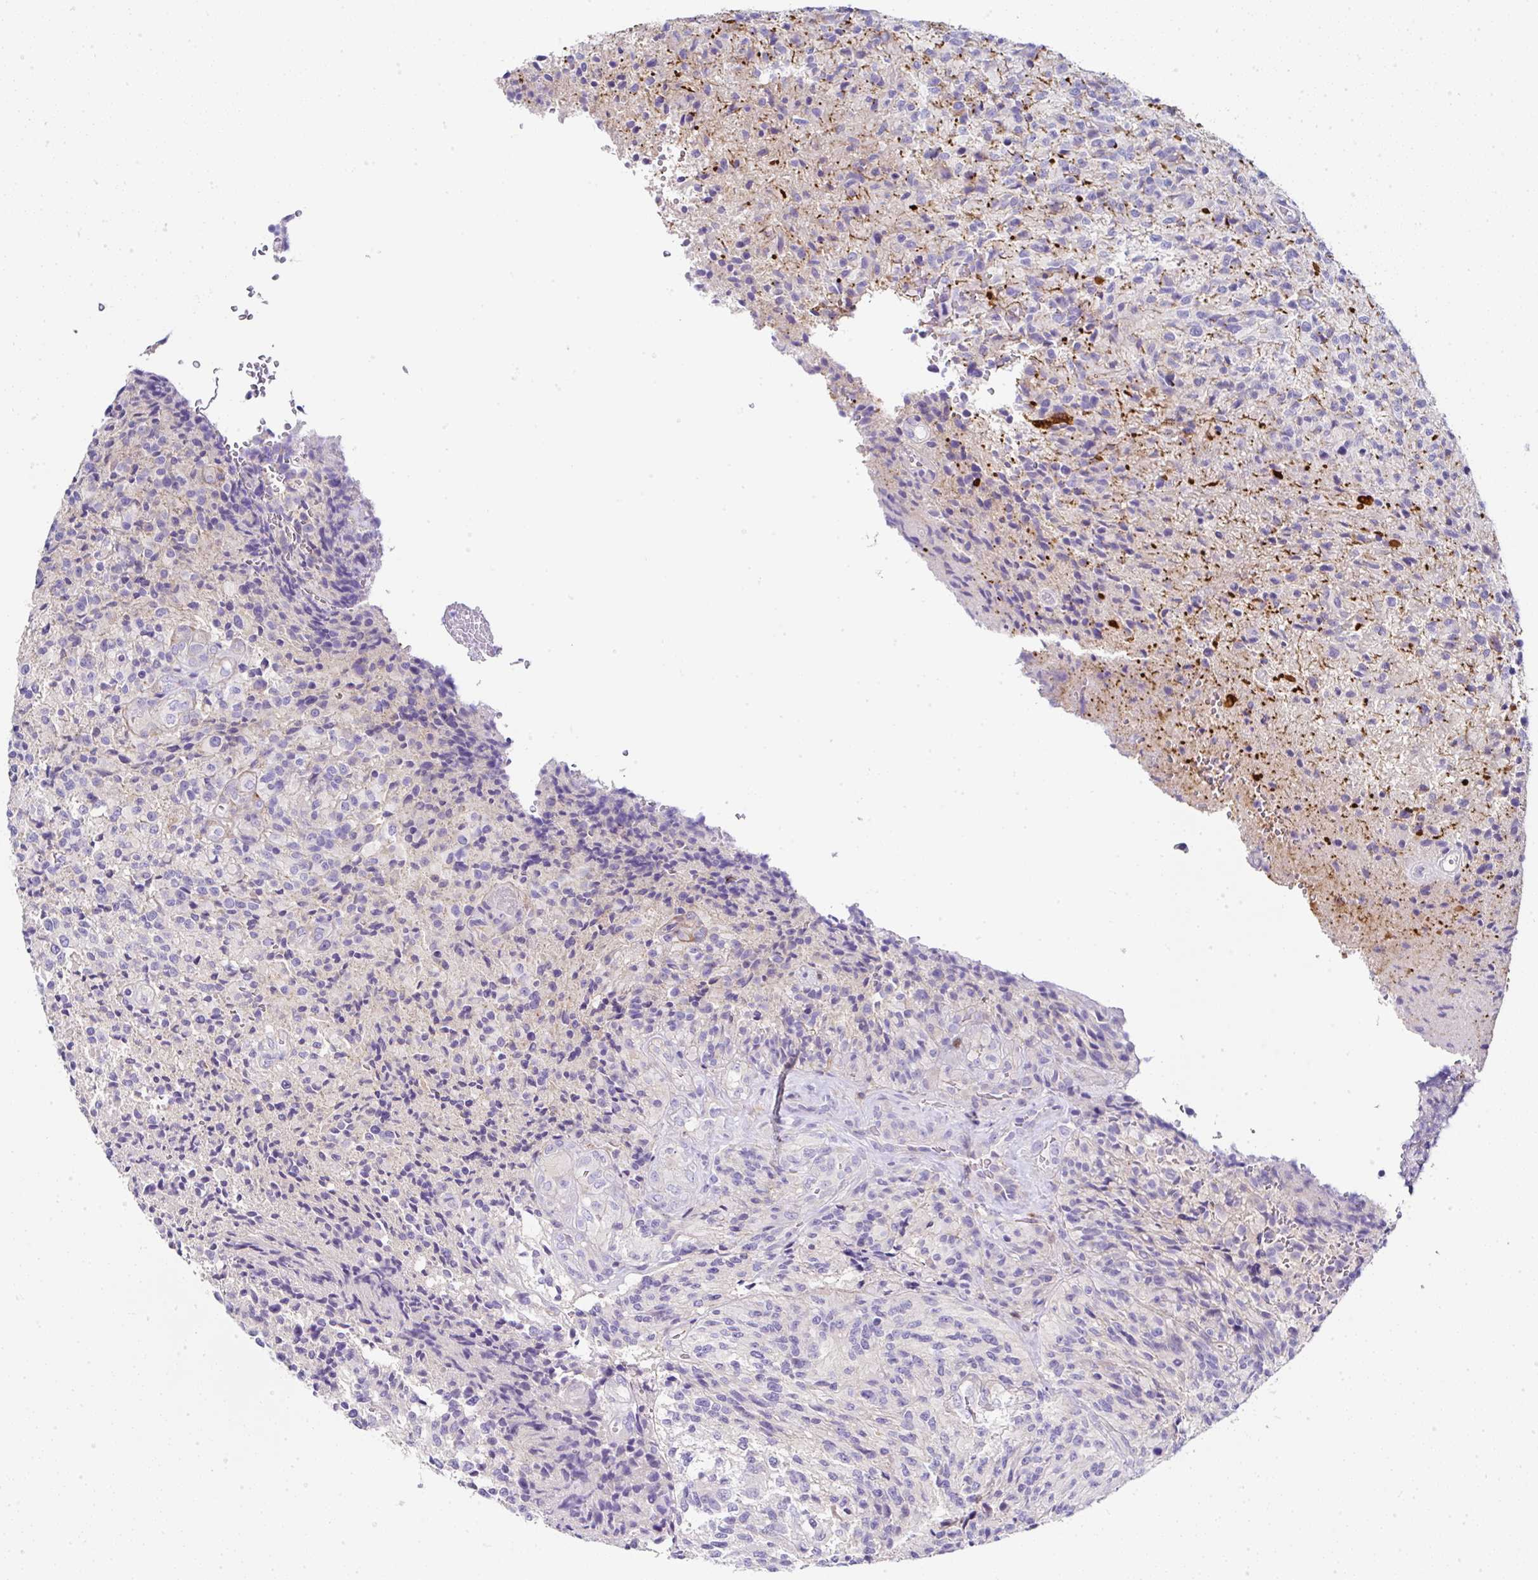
{"staining": {"intensity": "negative", "quantity": "none", "location": "none"}, "tissue": "glioma", "cell_type": "Tumor cells", "image_type": "cancer", "snomed": [{"axis": "morphology", "description": "Normal tissue, NOS"}, {"axis": "morphology", "description": "Glioma, malignant, High grade"}, {"axis": "topography", "description": "Cerebral cortex"}], "caption": "Immunohistochemistry photomicrograph of human glioma stained for a protein (brown), which exhibits no expression in tumor cells. (Brightfield microscopy of DAB (3,3'-diaminobenzidine) IHC at high magnification).", "gene": "PPFIA4", "patient": {"sex": "male", "age": 56}}